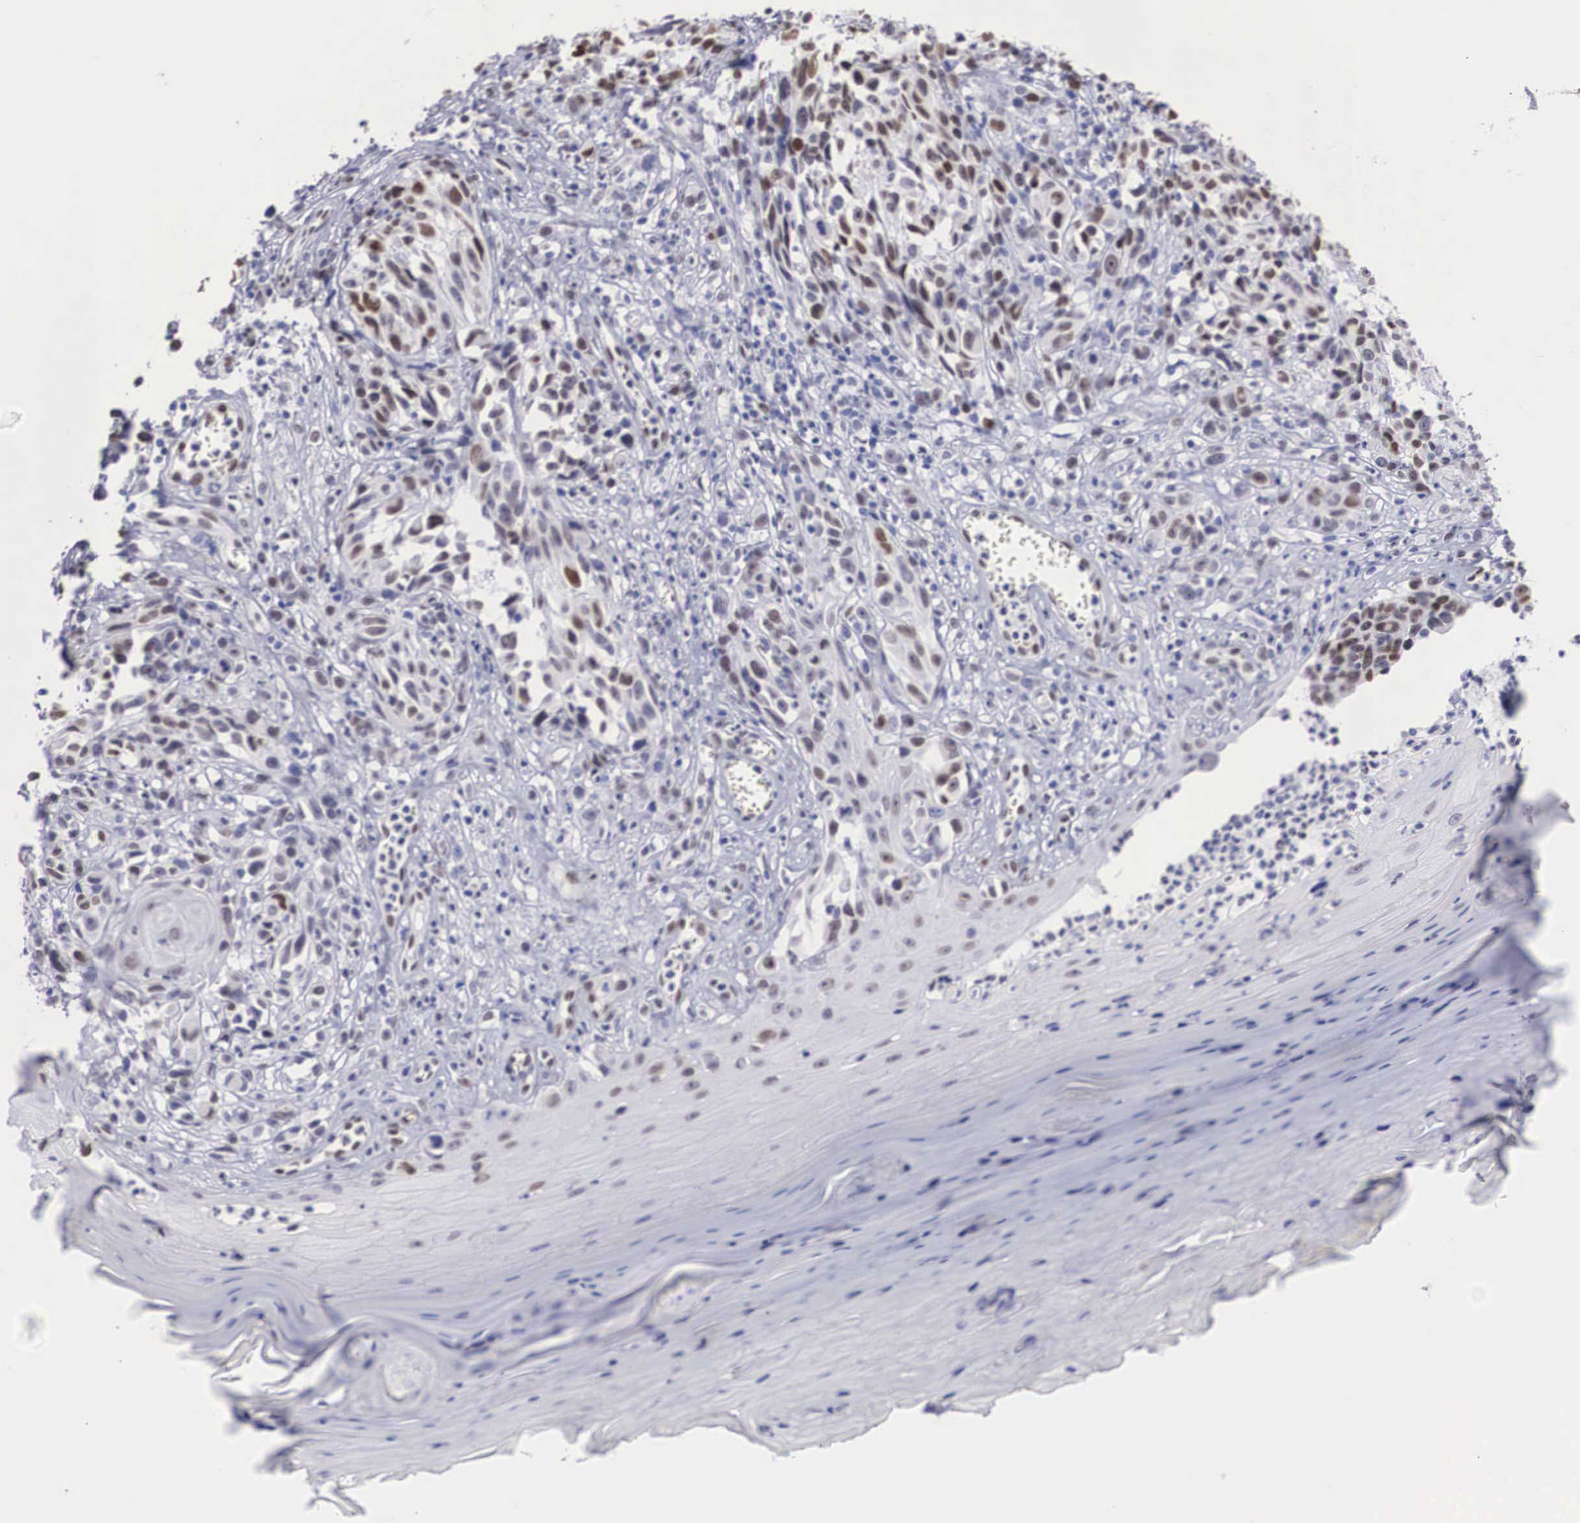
{"staining": {"intensity": "weak", "quantity": "25%-75%", "location": "nuclear"}, "tissue": "melanoma", "cell_type": "Tumor cells", "image_type": "cancer", "snomed": [{"axis": "morphology", "description": "Malignant melanoma, NOS"}, {"axis": "topography", "description": "Skin"}], "caption": "DAB immunohistochemical staining of malignant melanoma reveals weak nuclear protein expression in about 25%-75% of tumor cells.", "gene": "HMGN5", "patient": {"sex": "female", "age": 82}}